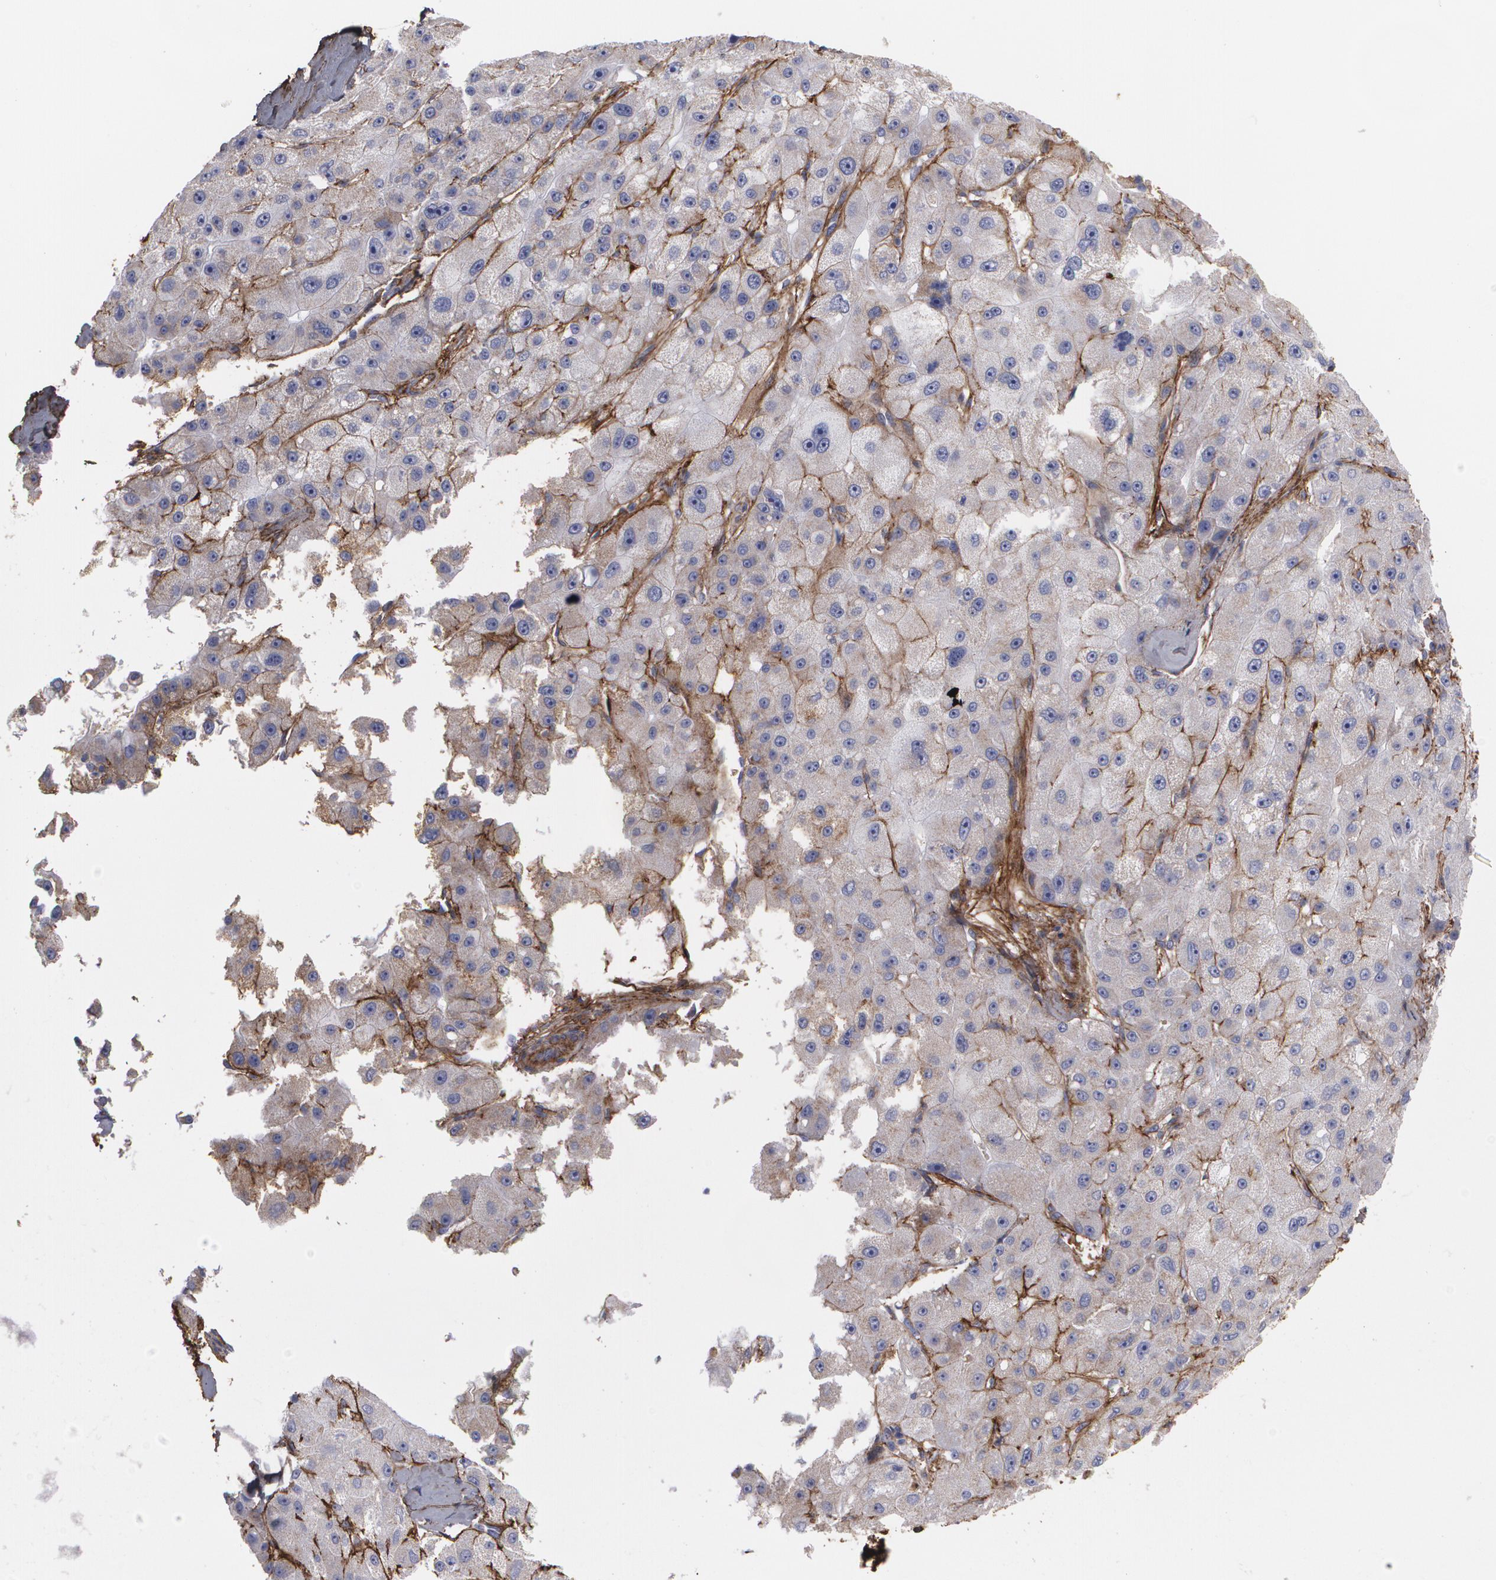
{"staining": {"intensity": "moderate", "quantity": ">75%", "location": "cytoplasmic/membranous"}, "tissue": "liver cancer", "cell_type": "Tumor cells", "image_type": "cancer", "snomed": [{"axis": "morphology", "description": "Carcinoma, Hepatocellular, NOS"}, {"axis": "topography", "description": "Liver"}], "caption": "There is medium levels of moderate cytoplasmic/membranous positivity in tumor cells of hepatocellular carcinoma (liver), as demonstrated by immunohistochemical staining (brown color).", "gene": "FBLN1", "patient": {"sex": "male", "age": 80}}